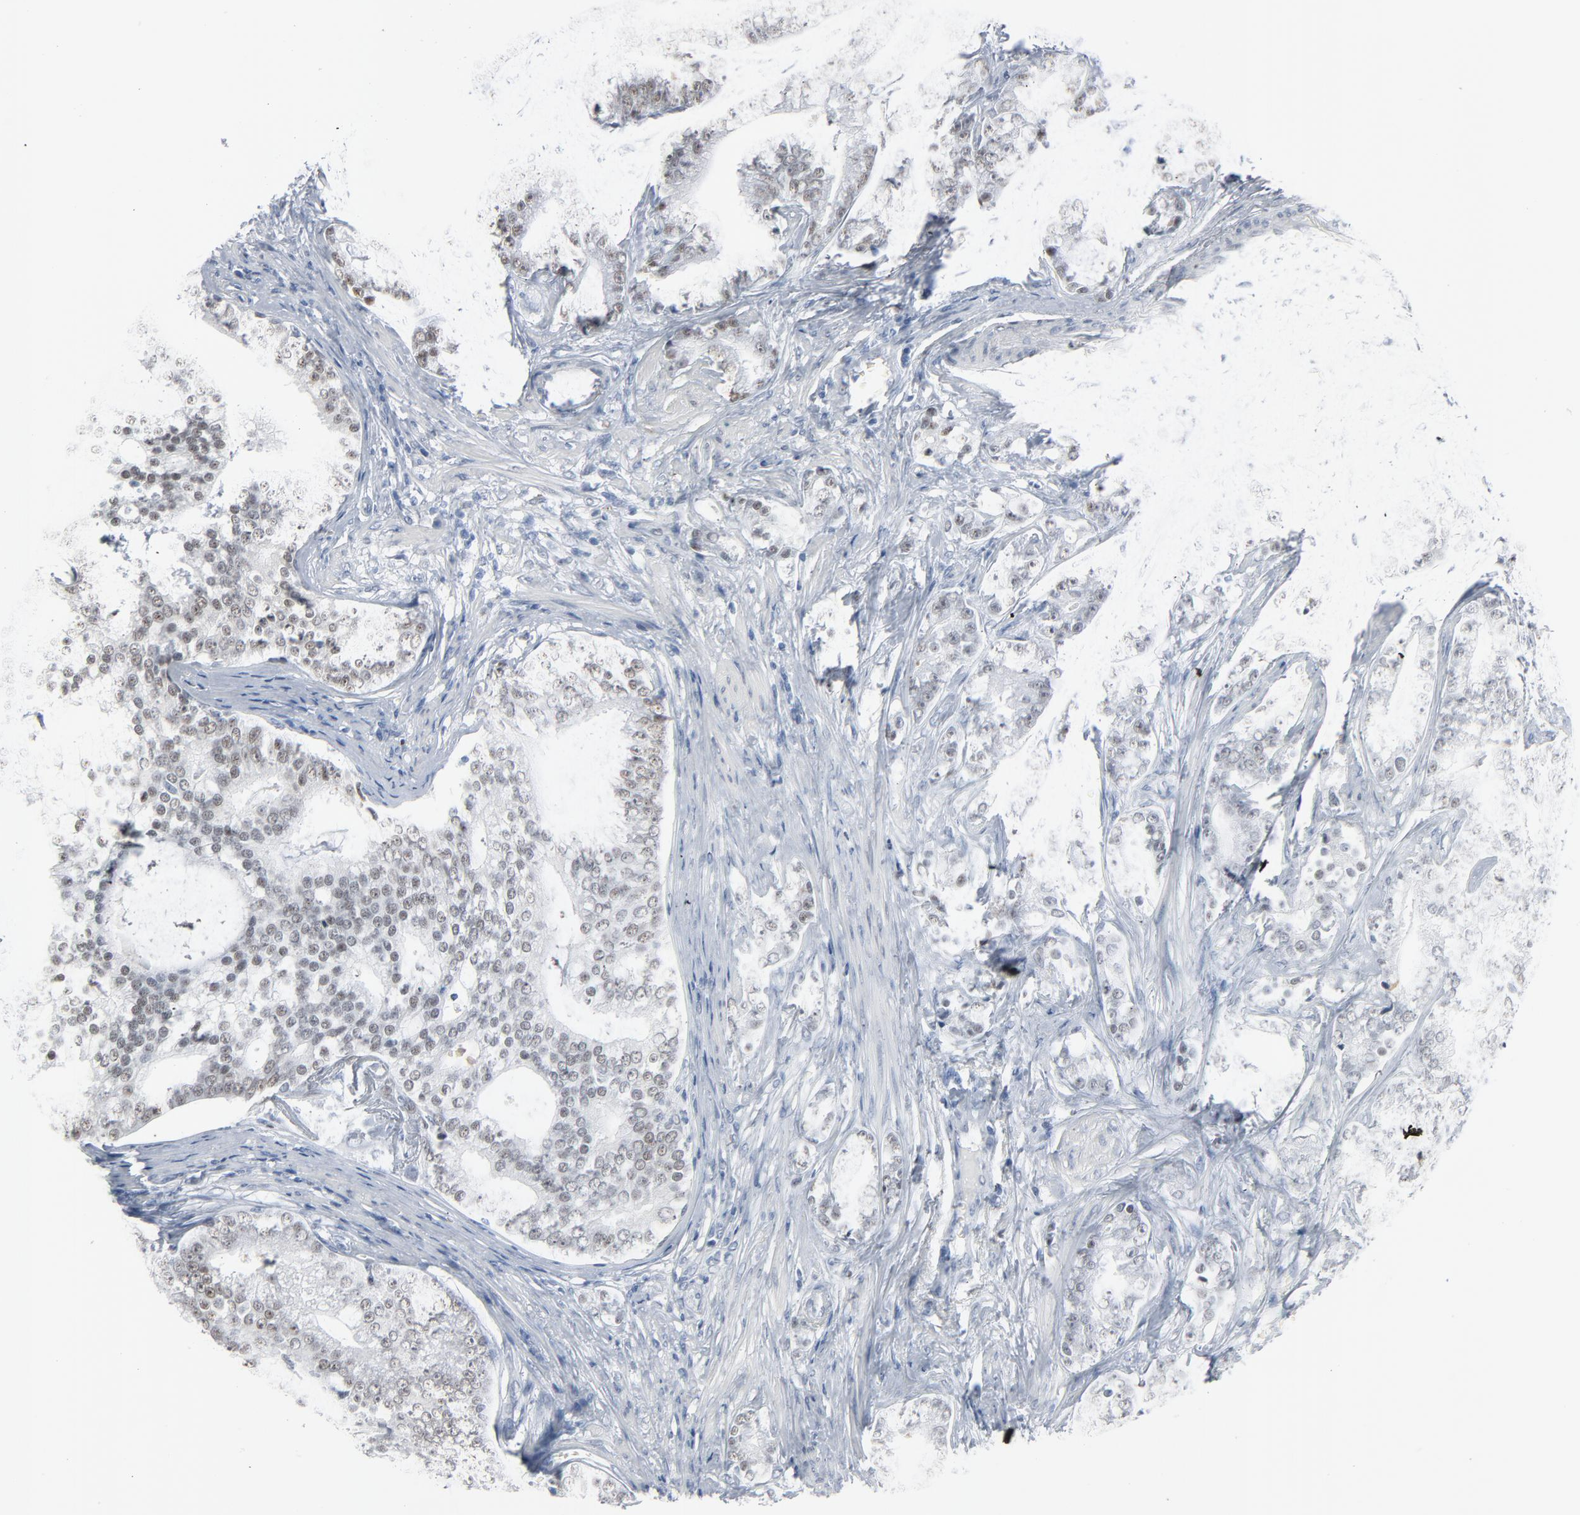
{"staining": {"intensity": "weak", "quantity": "<25%", "location": "nuclear"}, "tissue": "prostate cancer", "cell_type": "Tumor cells", "image_type": "cancer", "snomed": [{"axis": "morphology", "description": "Adenocarcinoma, Low grade"}, {"axis": "topography", "description": "Prostate"}], "caption": "An immunohistochemistry (IHC) image of adenocarcinoma (low-grade) (prostate) is shown. There is no staining in tumor cells of adenocarcinoma (low-grade) (prostate).", "gene": "FOXP1", "patient": {"sex": "male", "age": 58}}